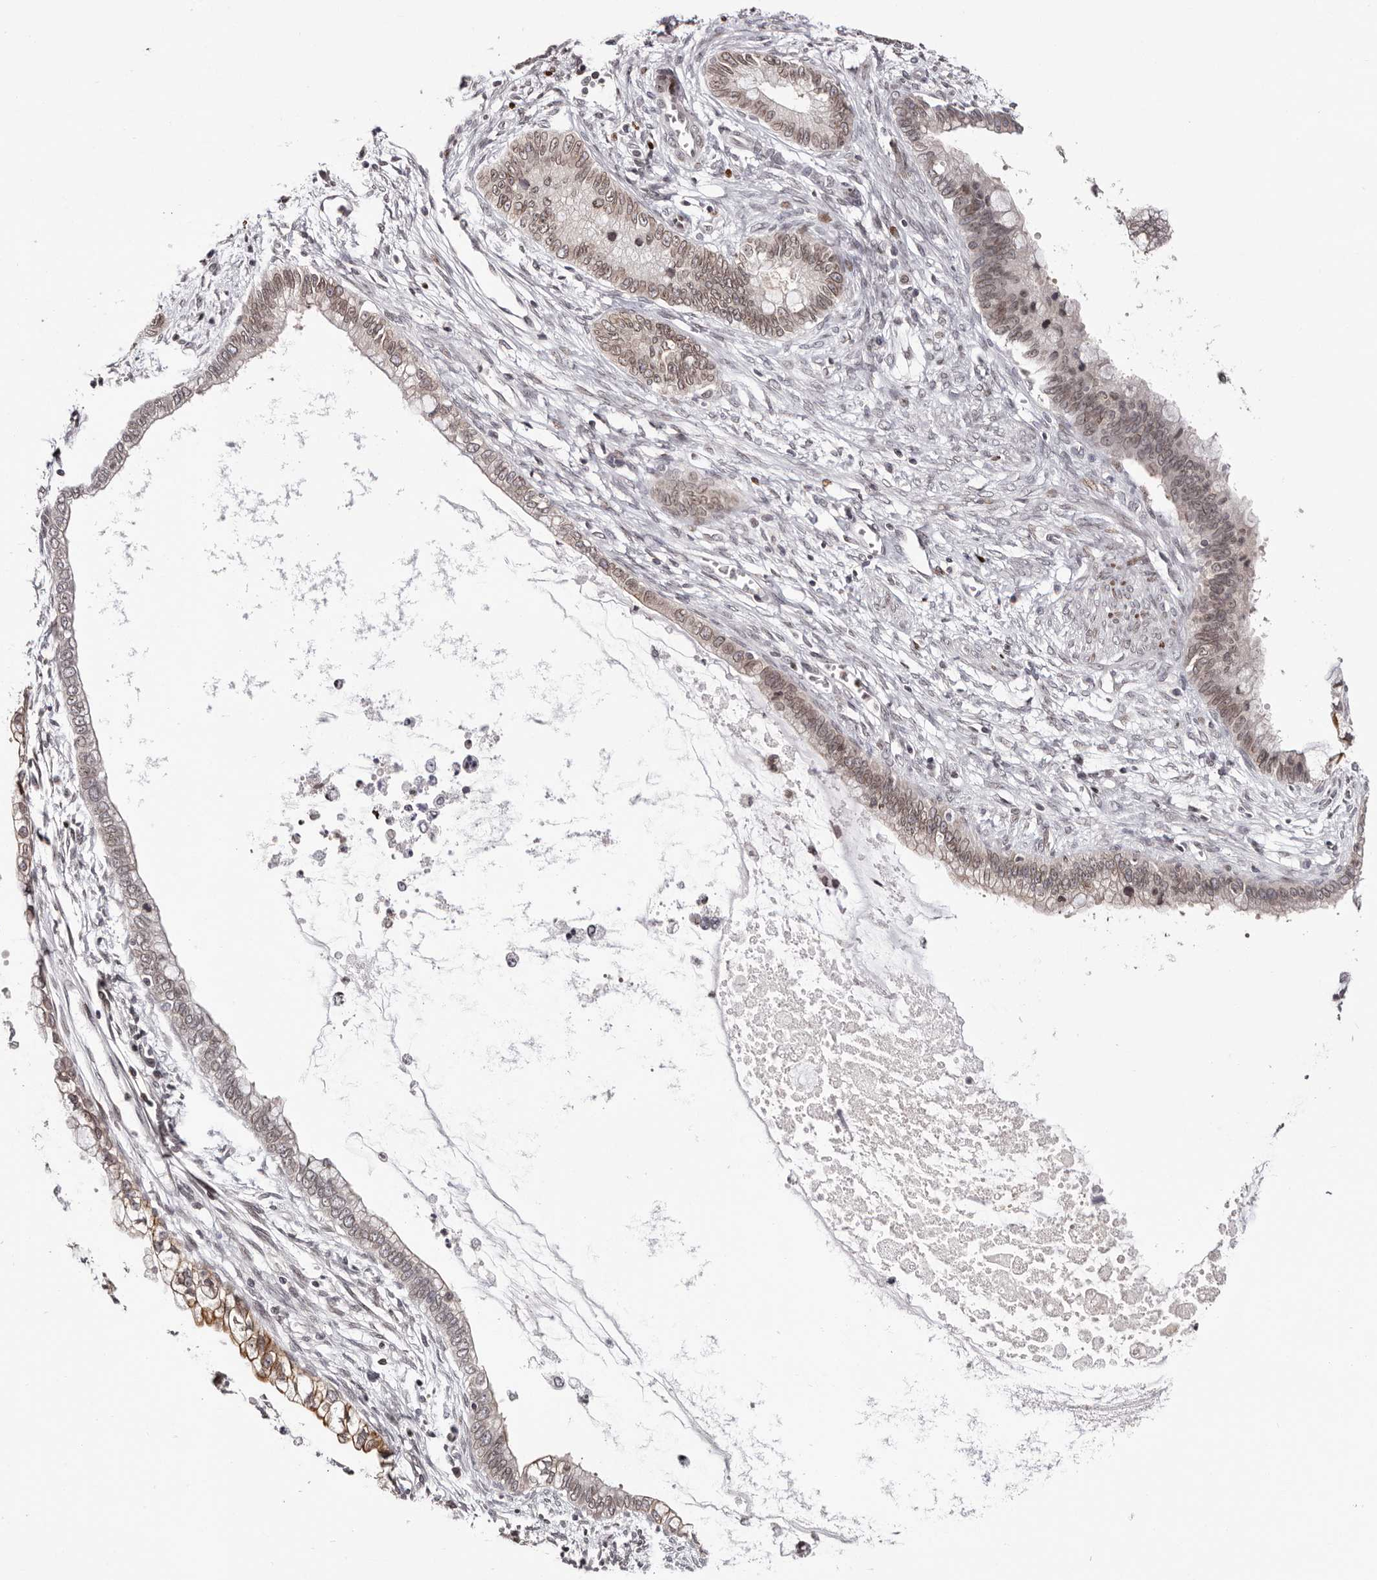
{"staining": {"intensity": "moderate", "quantity": "25%-75%", "location": "cytoplasmic/membranous,nuclear"}, "tissue": "cervical cancer", "cell_type": "Tumor cells", "image_type": "cancer", "snomed": [{"axis": "morphology", "description": "Adenocarcinoma, NOS"}, {"axis": "topography", "description": "Cervix"}], "caption": "Cervical cancer (adenocarcinoma) stained for a protein (brown) shows moderate cytoplasmic/membranous and nuclear positive staining in about 25%-75% of tumor cells.", "gene": "NUP153", "patient": {"sex": "female", "age": 44}}